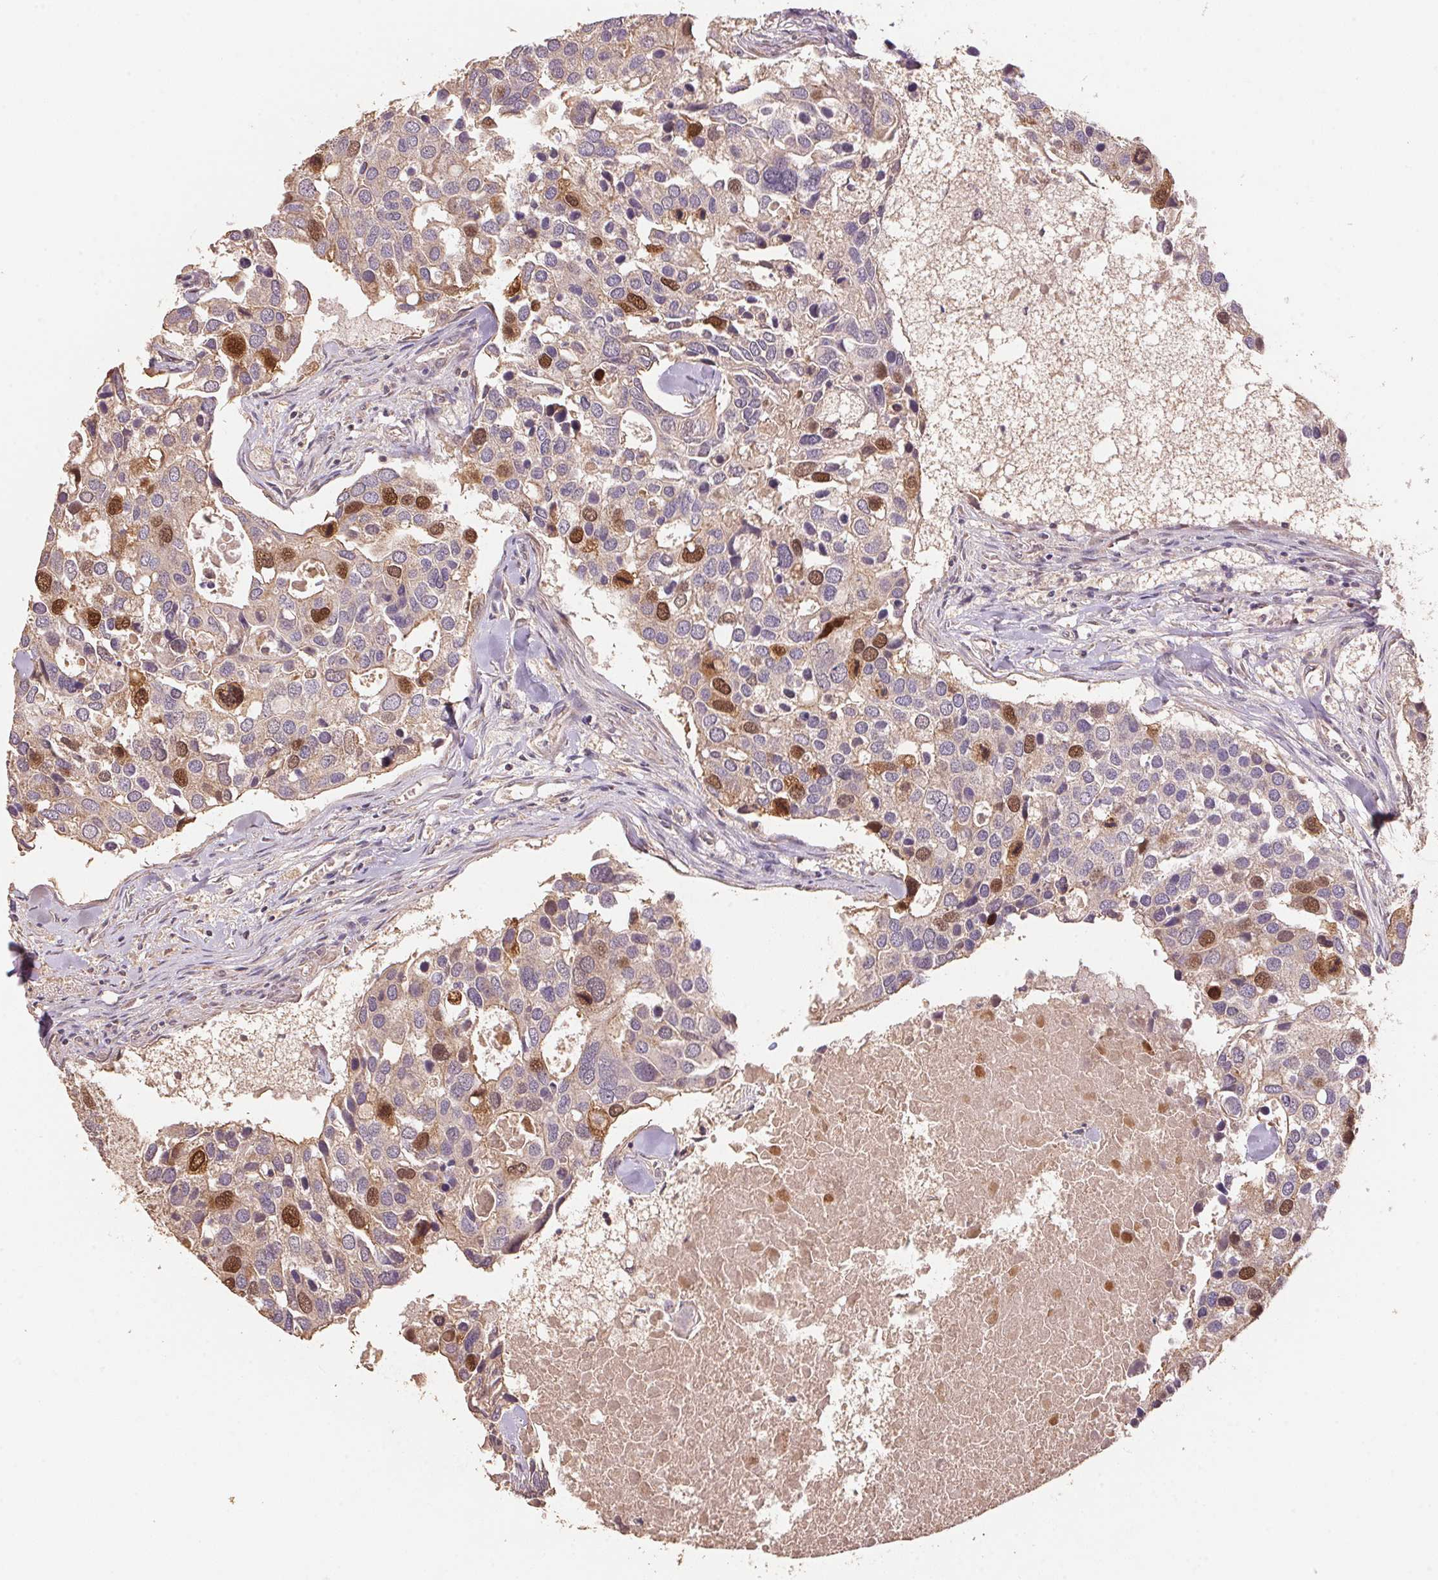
{"staining": {"intensity": "strong", "quantity": "<25%", "location": "nuclear"}, "tissue": "breast cancer", "cell_type": "Tumor cells", "image_type": "cancer", "snomed": [{"axis": "morphology", "description": "Duct carcinoma"}, {"axis": "topography", "description": "Breast"}], "caption": "The histopathology image exhibits a brown stain indicating the presence of a protein in the nuclear of tumor cells in breast intraductal carcinoma.", "gene": "CENPF", "patient": {"sex": "female", "age": 83}}